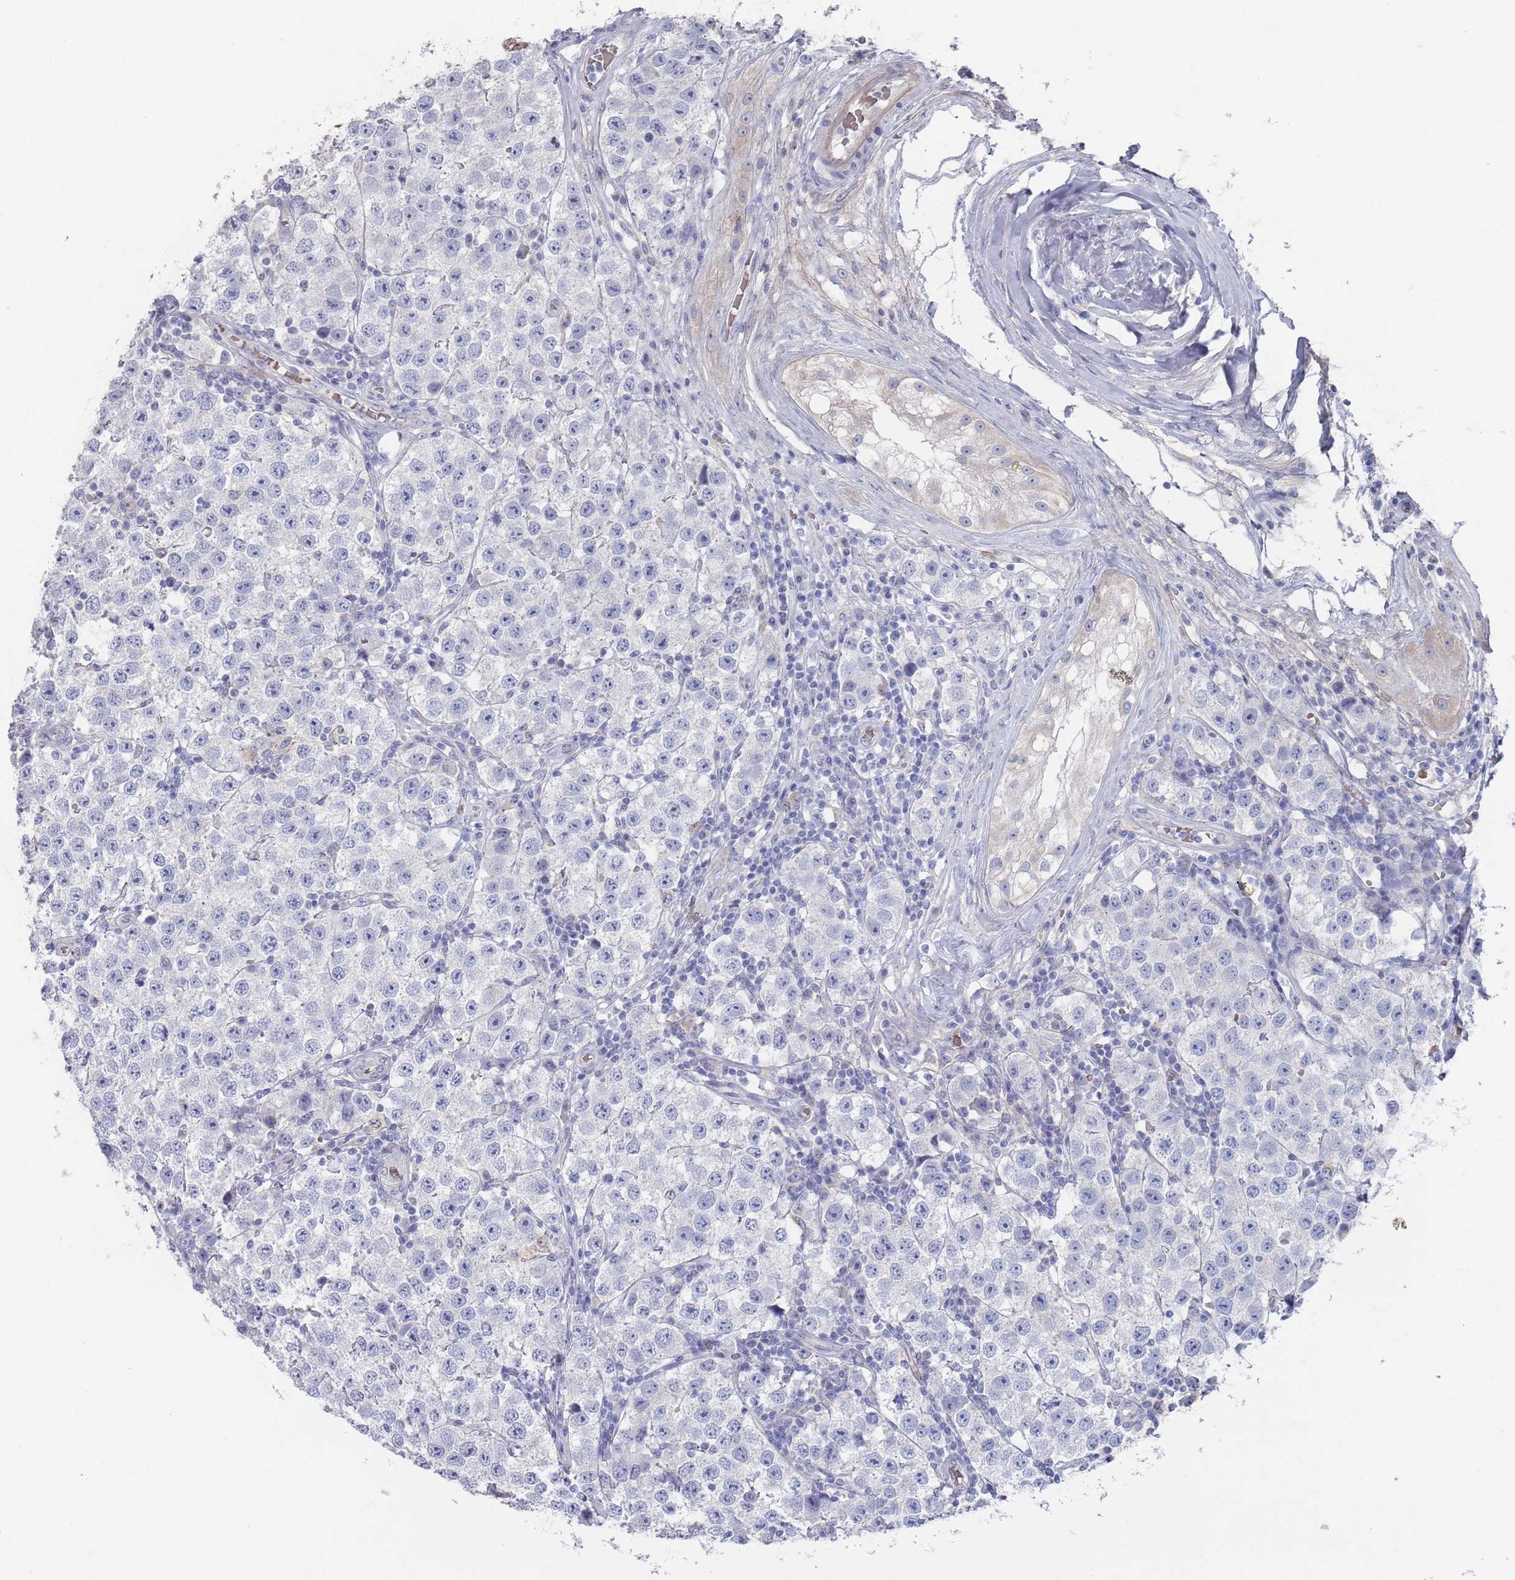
{"staining": {"intensity": "negative", "quantity": "none", "location": "none"}, "tissue": "testis cancer", "cell_type": "Tumor cells", "image_type": "cancer", "snomed": [{"axis": "morphology", "description": "Seminoma, NOS"}, {"axis": "topography", "description": "Testis"}], "caption": "Histopathology image shows no protein staining in tumor cells of seminoma (testis) tissue. (Immunohistochemistry (ihc), brightfield microscopy, high magnification).", "gene": "TMCO3", "patient": {"sex": "male", "age": 34}}